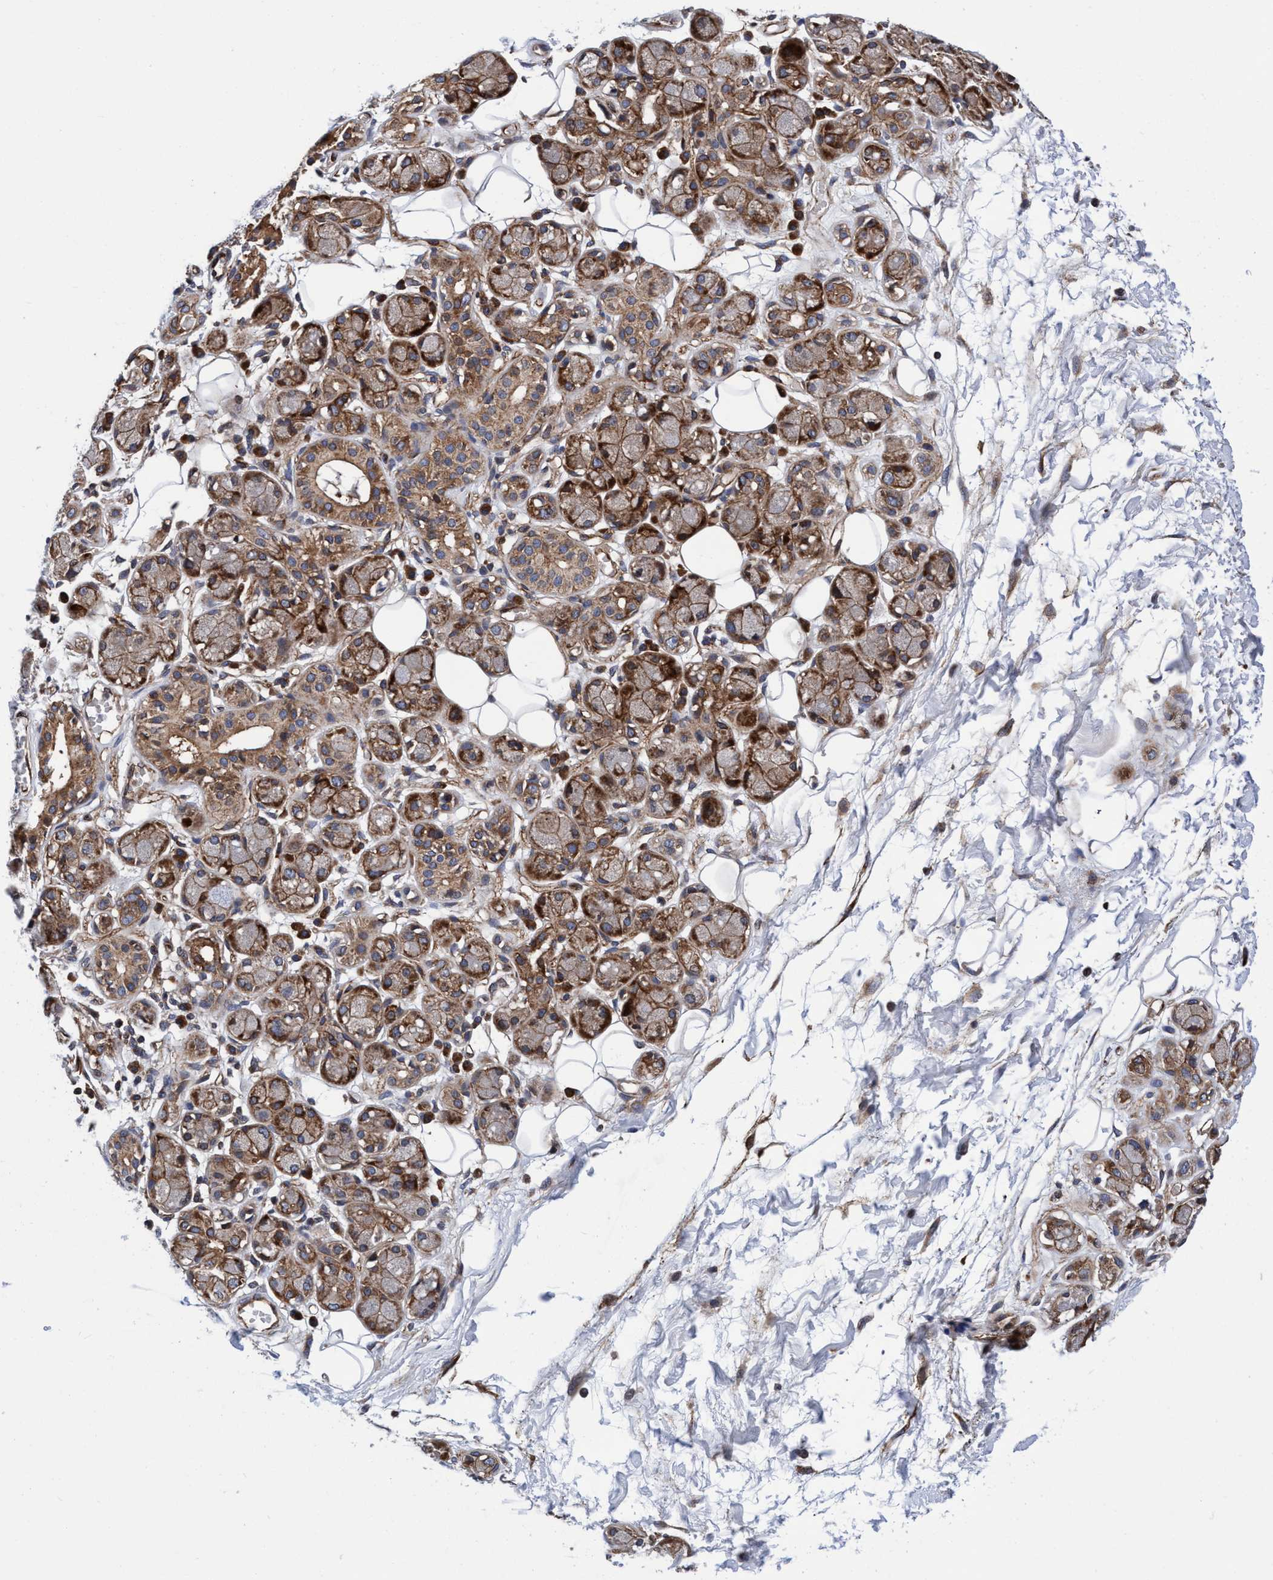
{"staining": {"intensity": "moderate", "quantity": ">75%", "location": "cytoplasmic/membranous"}, "tissue": "soft tissue", "cell_type": "Chondrocytes", "image_type": "normal", "snomed": [{"axis": "morphology", "description": "Normal tissue, NOS"}, {"axis": "morphology", "description": "Inflammation, NOS"}, {"axis": "topography", "description": "Salivary gland"}, {"axis": "topography", "description": "Peripheral nerve tissue"}], "caption": "Protein expression analysis of benign soft tissue displays moderate cytoplasmic/membranous expression in approximately >75% of chondrocytes.", "gene": "MCM3AP", "patient": {"sex": "female", "age": 75}}